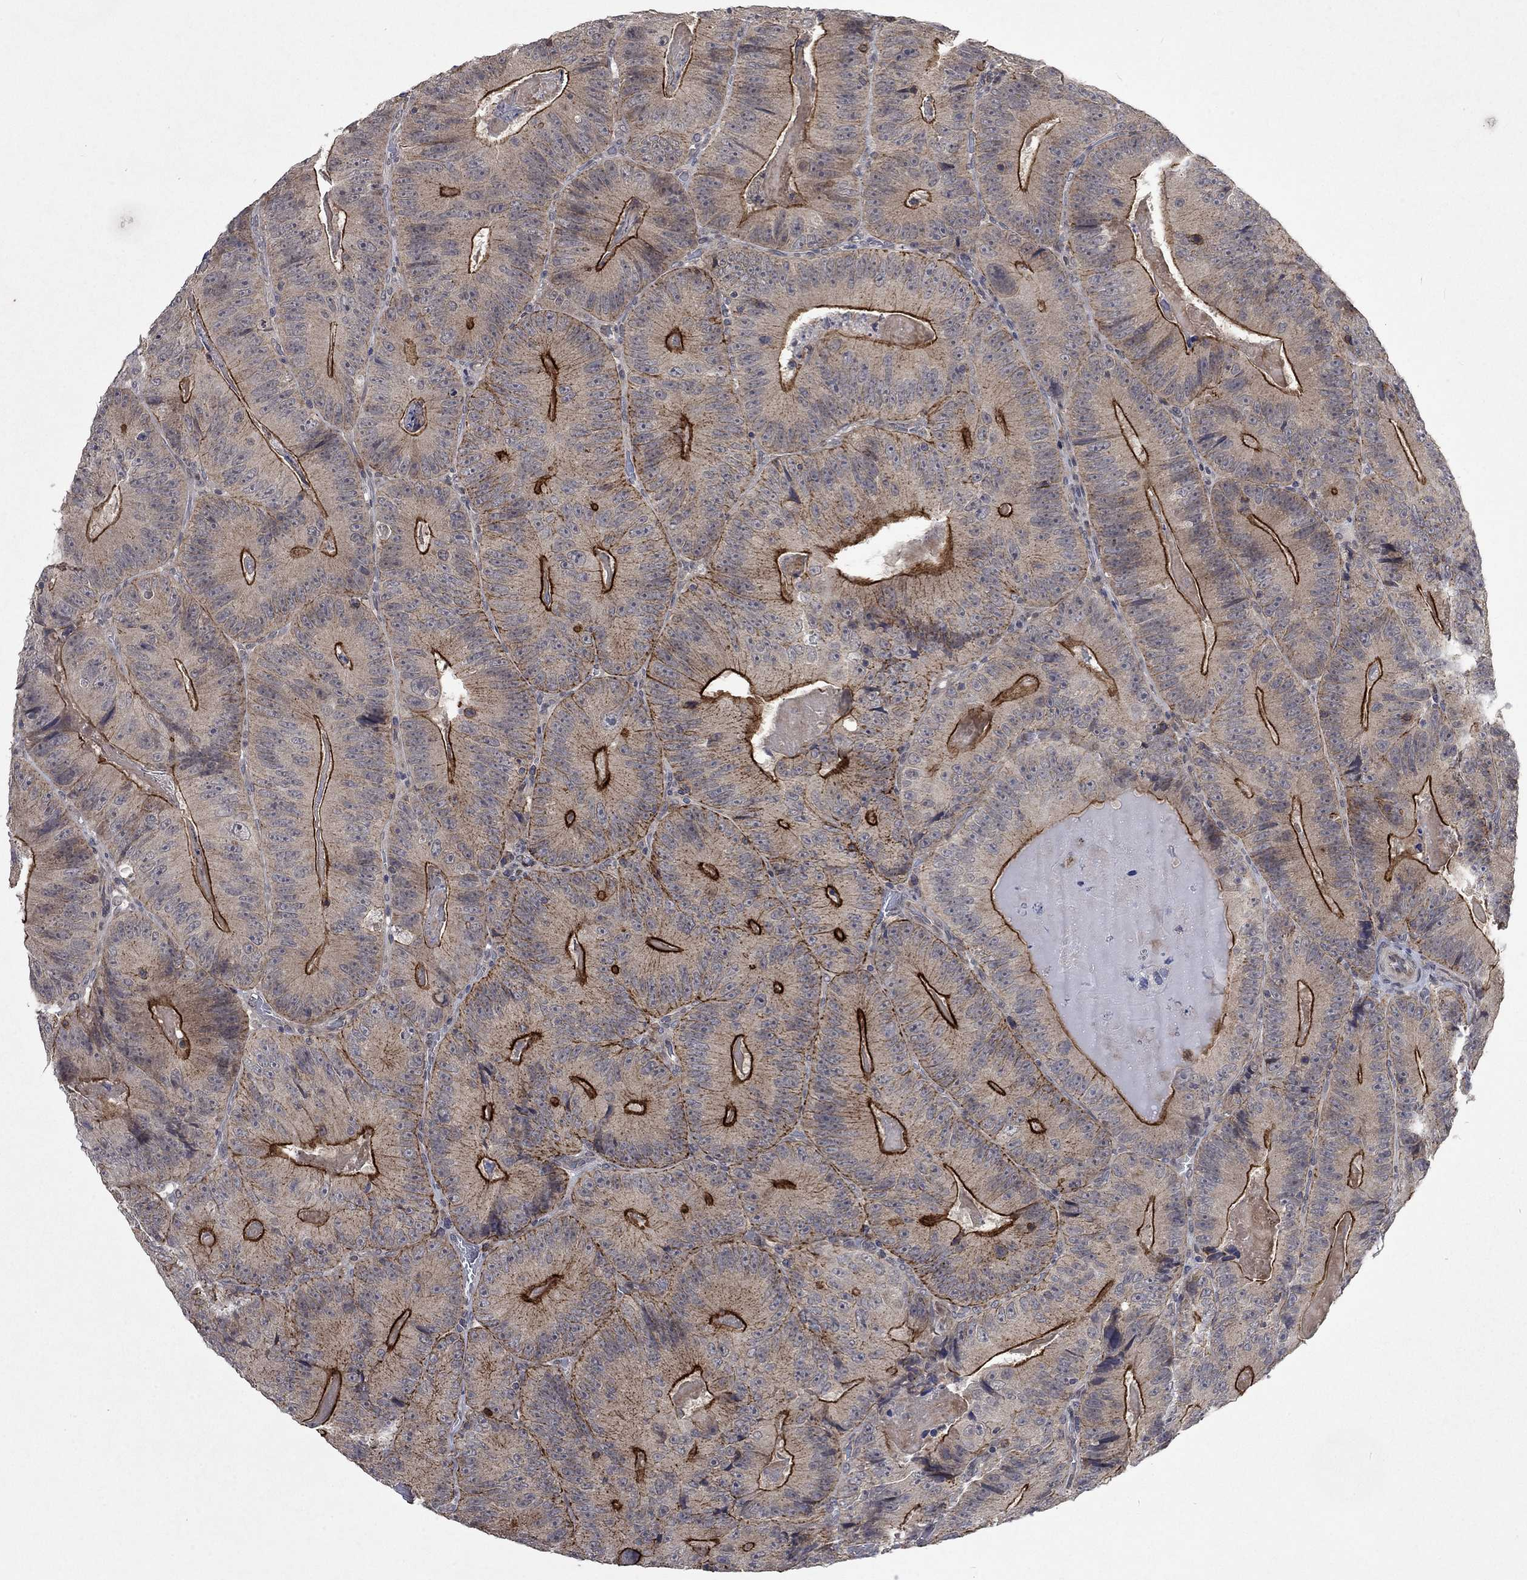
{"staining": {"intensity": "strong", "quantity": "25%-75%", "location": "cytoplasmic/membranous"}, "tissue": "colorectal cancer", "cell_type": "Tumor cells", "image_type": "cancer", "snomed": [{"axis": "morphology", "description": "Adenocarcinoma, NOS"}, {"axis": "topography", "description": "Colon"}], "caption": "An IHC image of neoplastic tissue is shown. Protein staining in brown highlights strong cytoplasmic/membranous positivity in colorectal adenocarcinoma within tumor cells. The staining is performed using DAB brown chromogen to label protein expression. The nuclei are counter-stained blue using hematoxylin.", "gene": "PPP1R9A", "patient": {"sex": "female", "age": 86}}